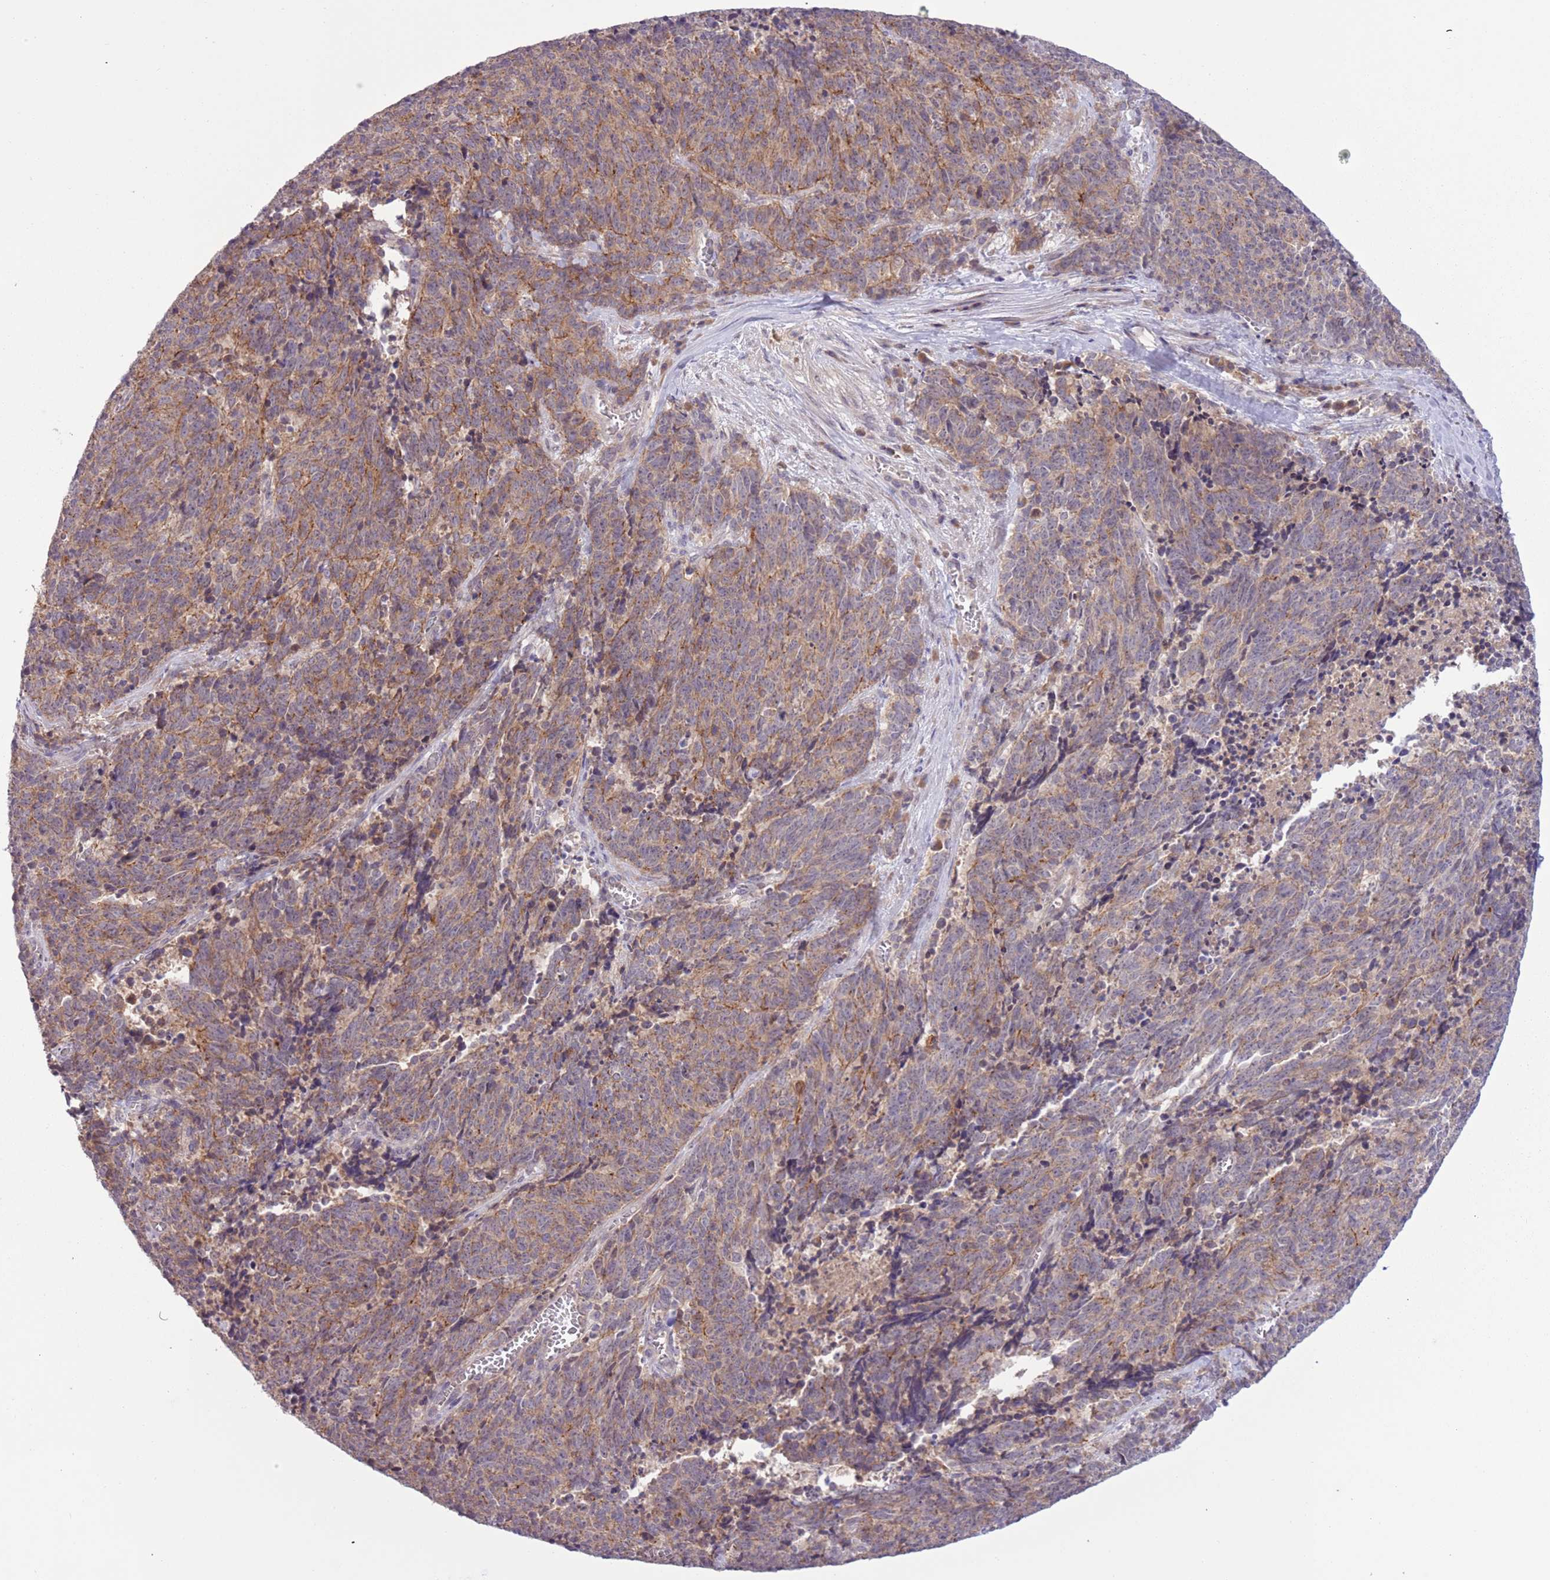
{"staining": {"intensity": "moderate", "quantity": ">75%", "location": "cytoplasmic/membranous"}, "tissue": "cervical cancer", "cell_type": "Tumor cells", "image_type": "cancer", "snomed": [{"axis": "morphology", "description": "Squamous cell carcinoma, NOS"}, {"axis": "topography", "description": "Cervix"}], "caption": "This histopathology image demonstrates immunohistochemistry staining of human cervical squamous cell carcinoma, with medium moderate cytoplasmic/membranous staining in approximately >75% of tumor cells.", "gene": "SHROOM3", "patient": {"sex": "female", "age": 29}}